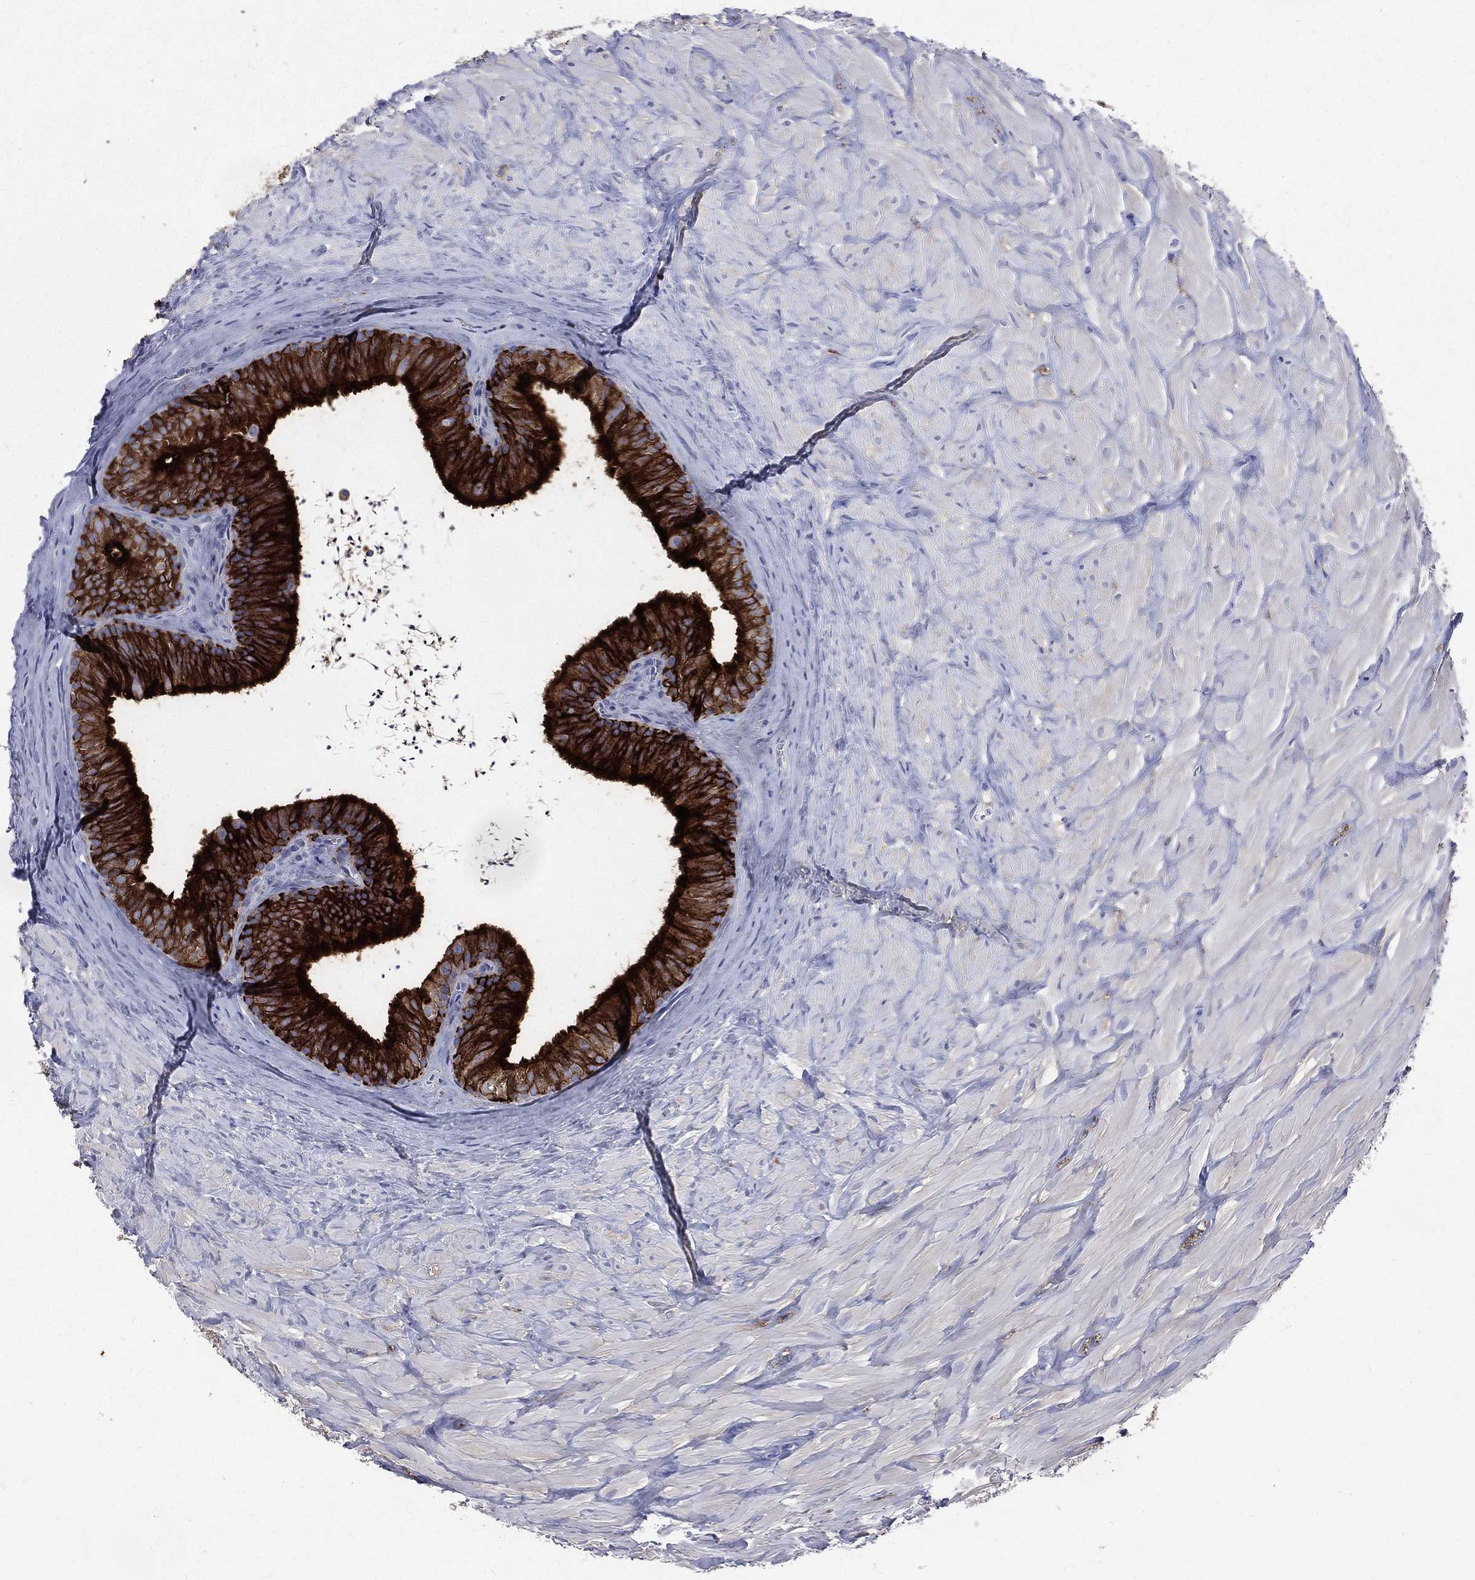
{"staining": {"intensity": "strong", "quantity": ">75%", "location": "cytoplasmic/membranous"}, "tissue": "epididymis", "cell_type": "Glandular cells", "image_type": "normal", "snomed": [{"axis": "morphology", "description": "Normal tissue, NOS"}, {"axis": "topography", "description": "Epididymis"}], "caption": "IHC staining of normal epididymis, which shows high levels of strong cytoplasmic/membranous positivity in approximately >75% of glandular cells indicating strong cytoplasmic/membranous protein expression. The staining was performed using DAB (3,3'-diaminobenzidine) (brown) for protein detection and nuclei were counterstained in hematoxylin (blue).", "gene": "BASP1", "patient": {"sex": "male", "age": 32}}